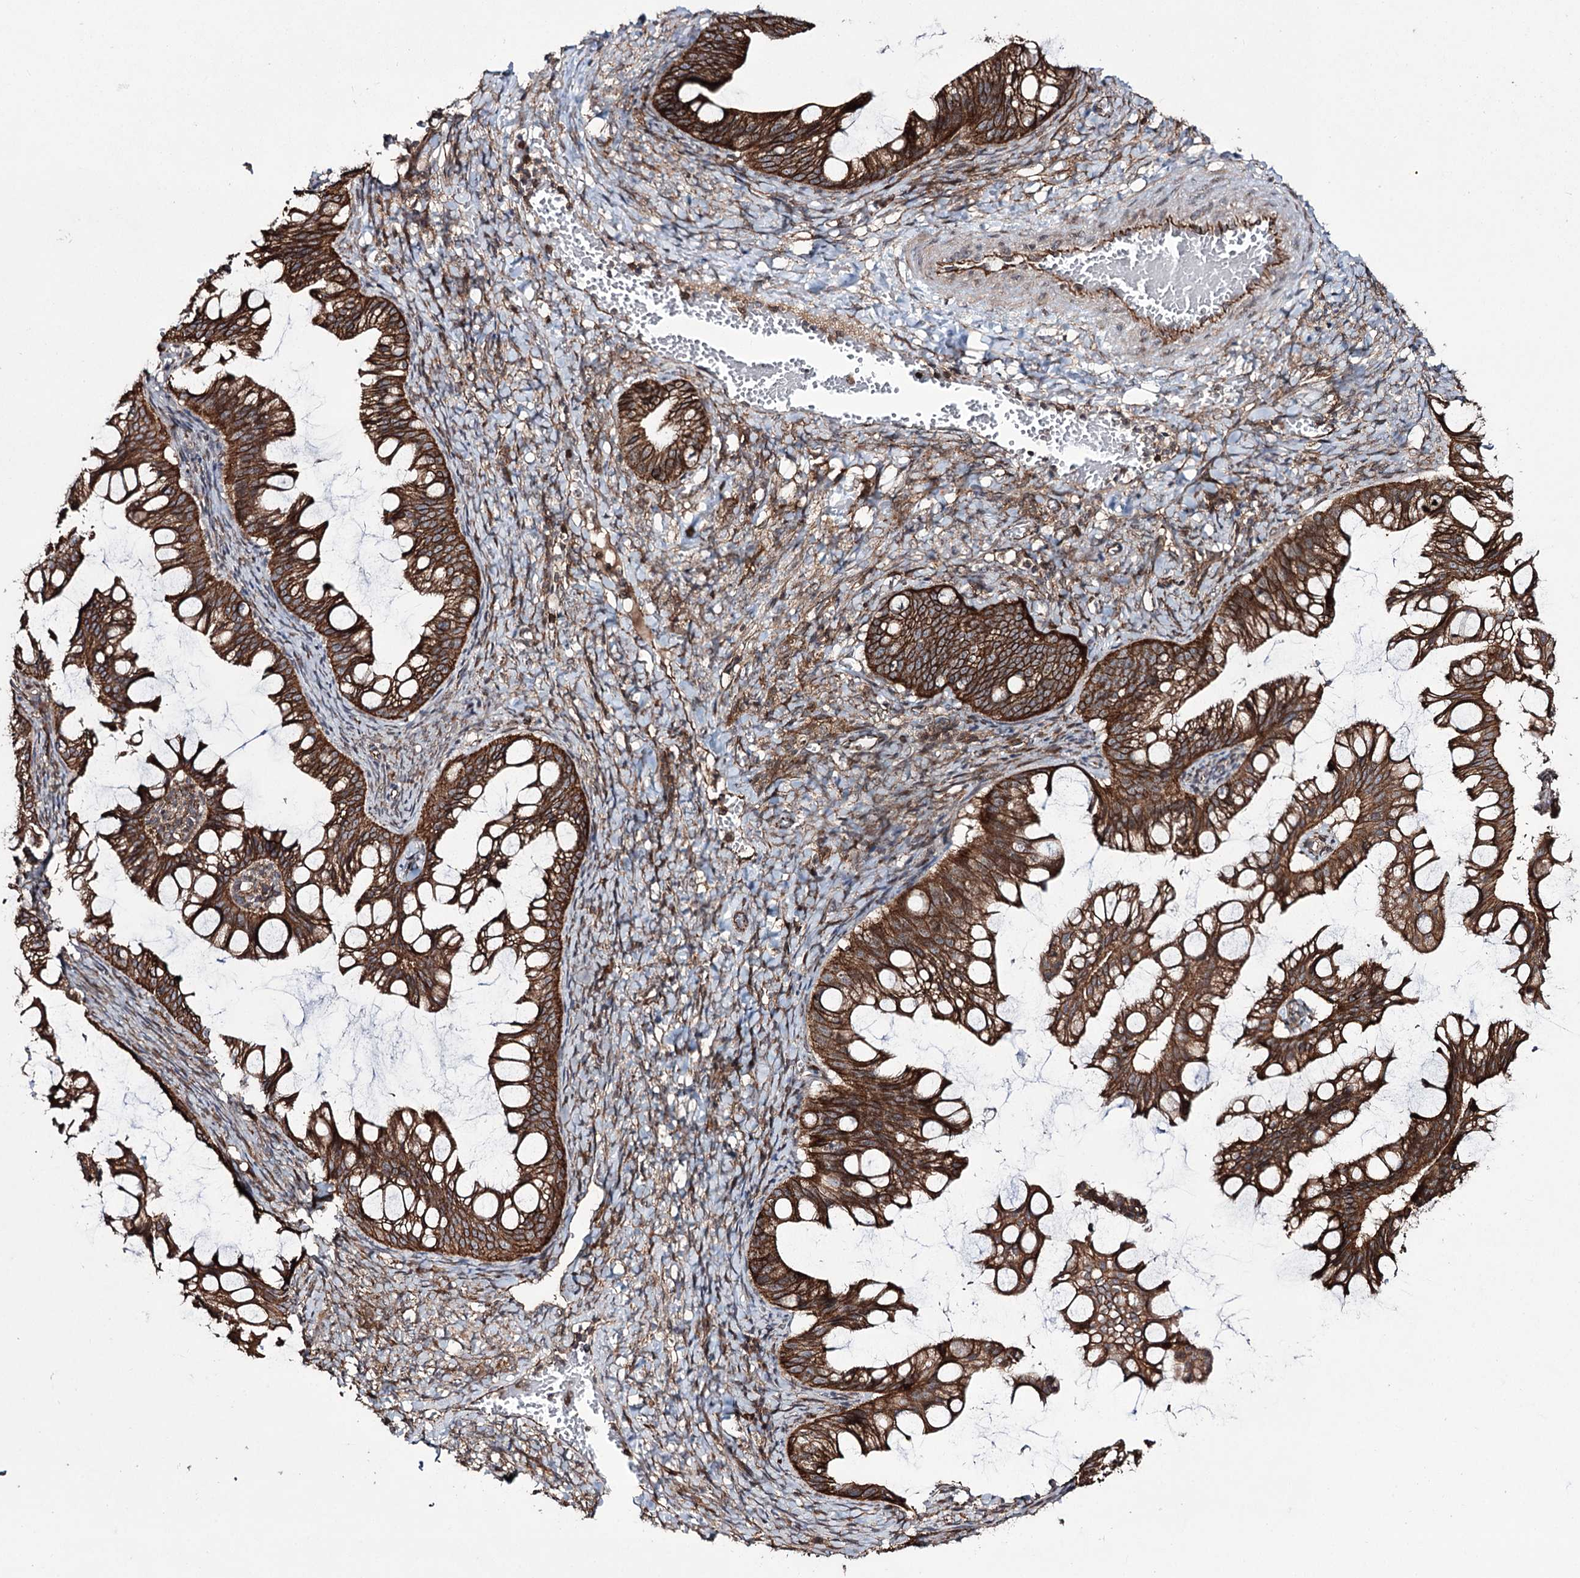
{"staining": {"intensity": "strong", "quantity": ">75%", "location": "cytoplasmic/membranous"}, "tissue": "ovarian cancer", "cell_type": "Tumor cells", "image_type": "cancer", "snomed": [{"axis": "morphology", "description": "Cystadenocarcinoma, mucinous, NOS"}, {"axis": "topography", "description": "Ovary"}], "caption": "There is high levels of strong cytoplasmic/membranous positivity in tumor cells of ovarian cancer (mucinous cystadenocarcinoma), as demonstrated by immunohistochemical staining (brown color).", "gene": "DHX29", "patient": {"sex": "female", "age": 73}}